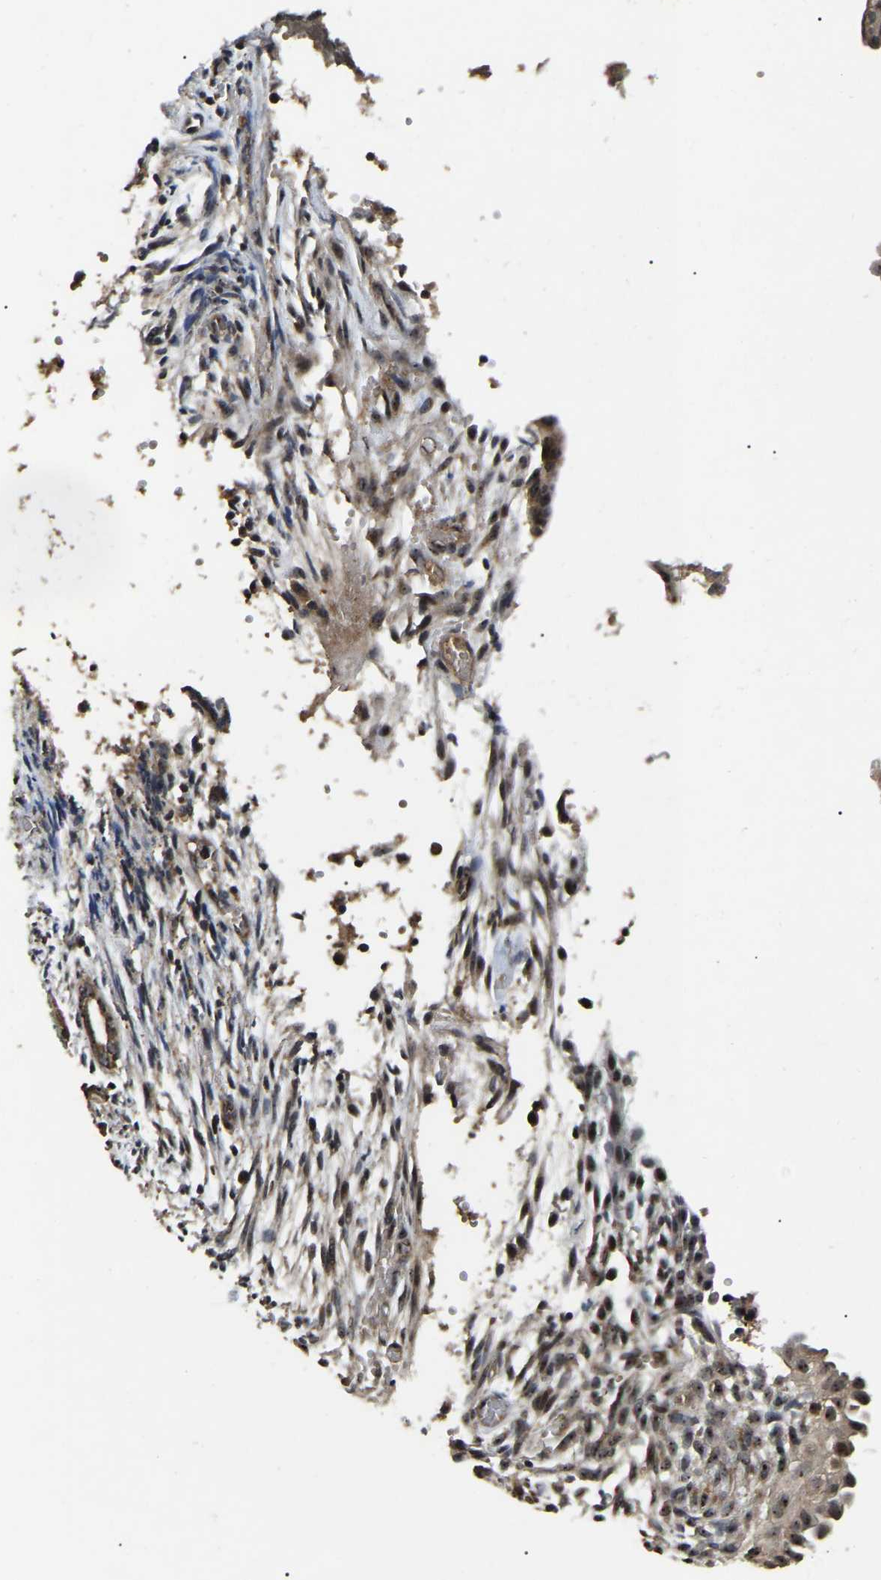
{"staining": {"intensity": "moderate", "quantity": ">75%", "location": "cytoplasmic/membranous,nuclear"}, "tissue": "endometrial cancer", "cell_type": "Tumor cells", "image_type": "cancer", "snomed": [{"axis": "morphology", "description": "Adenocarcinoma, NOS"}, {"axis": "topography", "description": "Endometrium"}], "caption": "A histopathology image of endometrial adenocarcinoma stained for a protein reveals moderate cytoplasmic/membranous and nuclear brown staining in tumor cells.", "gene": "RBM28", "patient": {"sex": "female", "age": 58}}